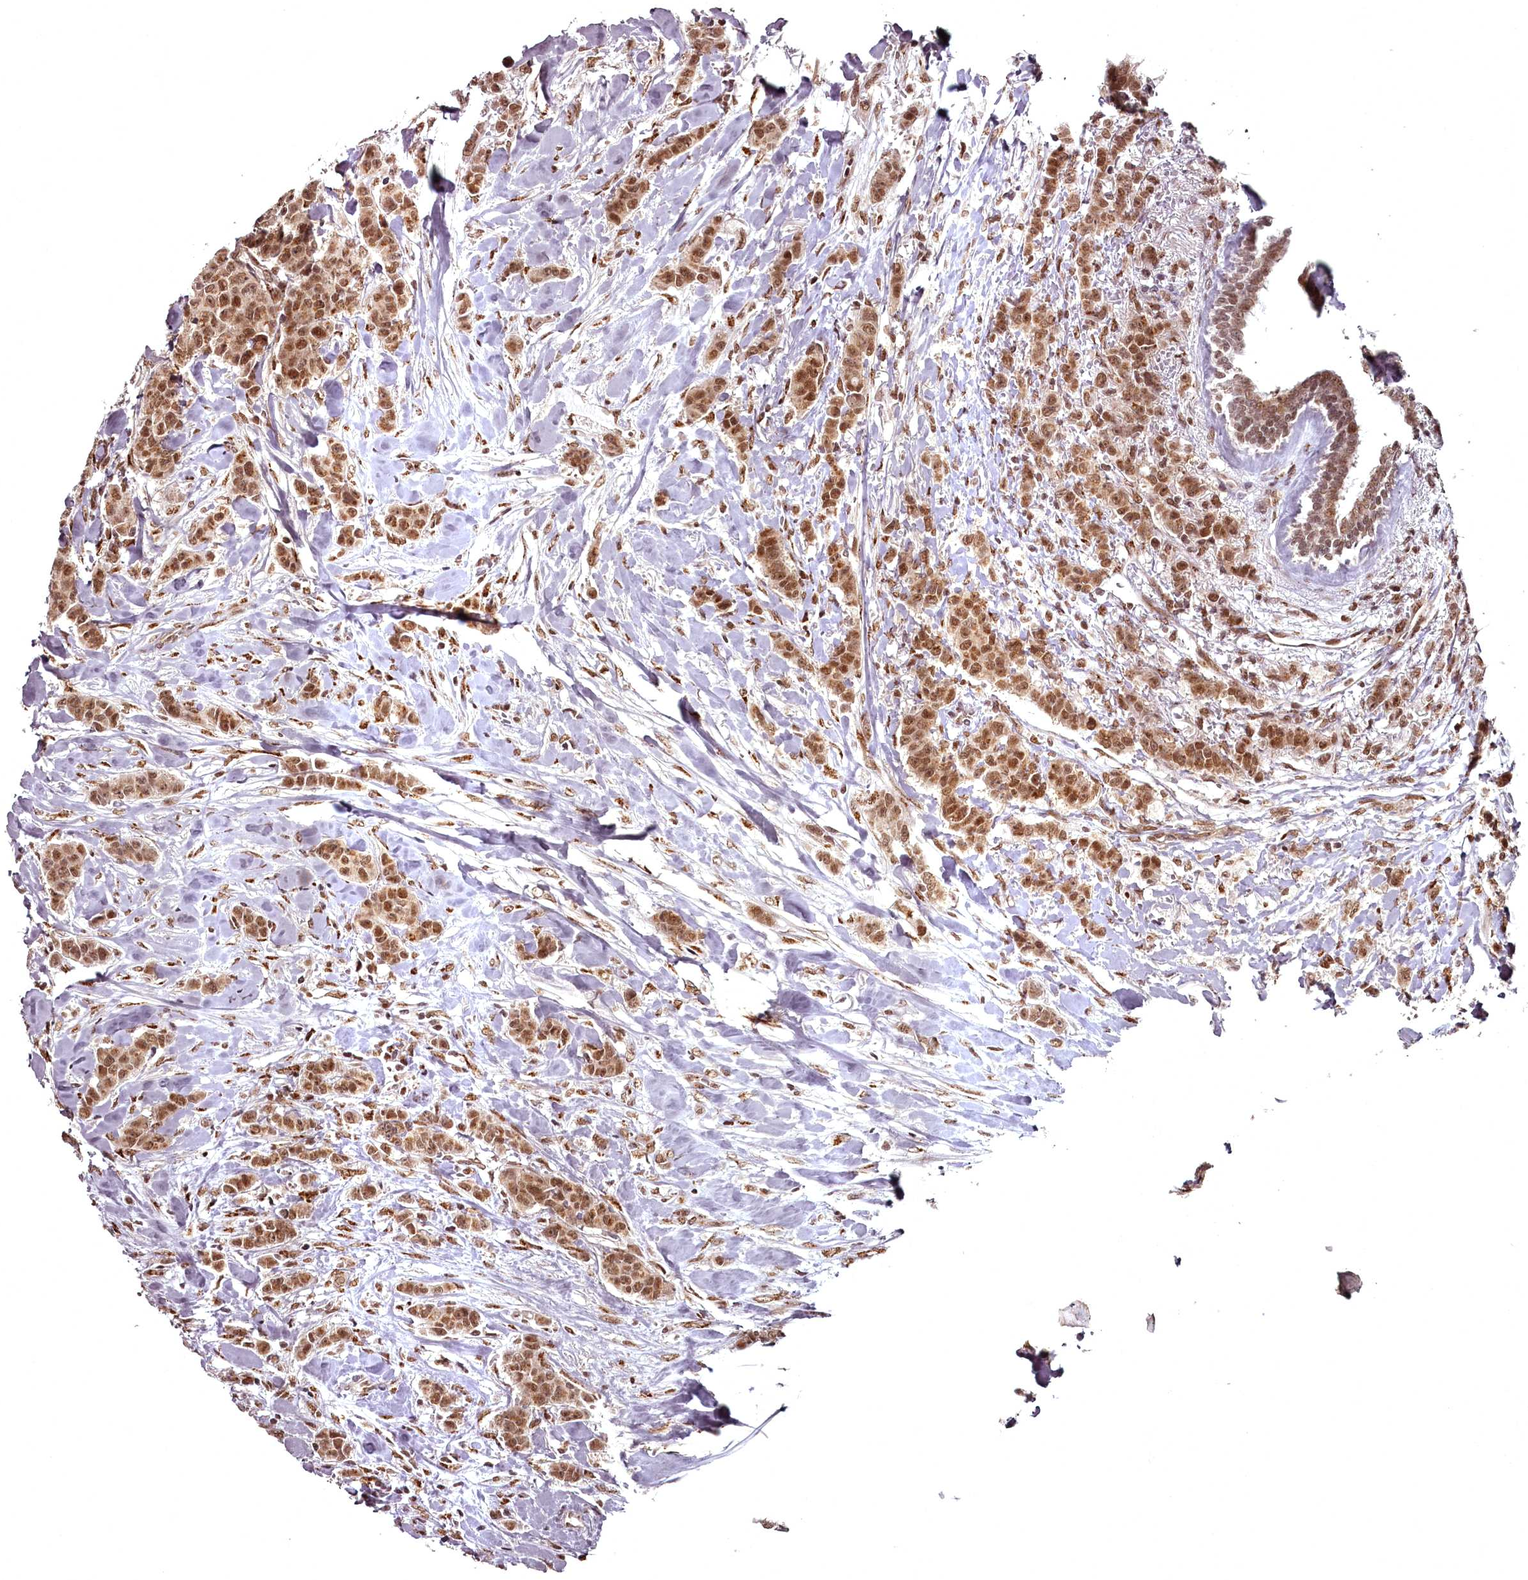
{"staining": {"intensity": "moderate", "quantity": ">75%", "location": "cytoplasmic/membranous,nuclear"}, "tissue": "breast cancer", "cell_type": "Tumor cells", "image_type": "cancer", "snomed": [{"axis": "morphology", "description": "Duct carcinoma"}, {"axis": "topography", "description": "Breast"}], "caption": "Immunohistochemistry (DAB) staining of breast intraductal carcinoma reveals moderate cytoplasmic/membranous and nuclear protein staining in about >75% of tumor cells. Using DAB (3,3'-diaminobenzidine) (brown) and hematoxylin (blue) stains, captured at high magnification using brightfield microscopy.", "gene": "CEP83", "patient": {"sex": "female", "age": 40}}